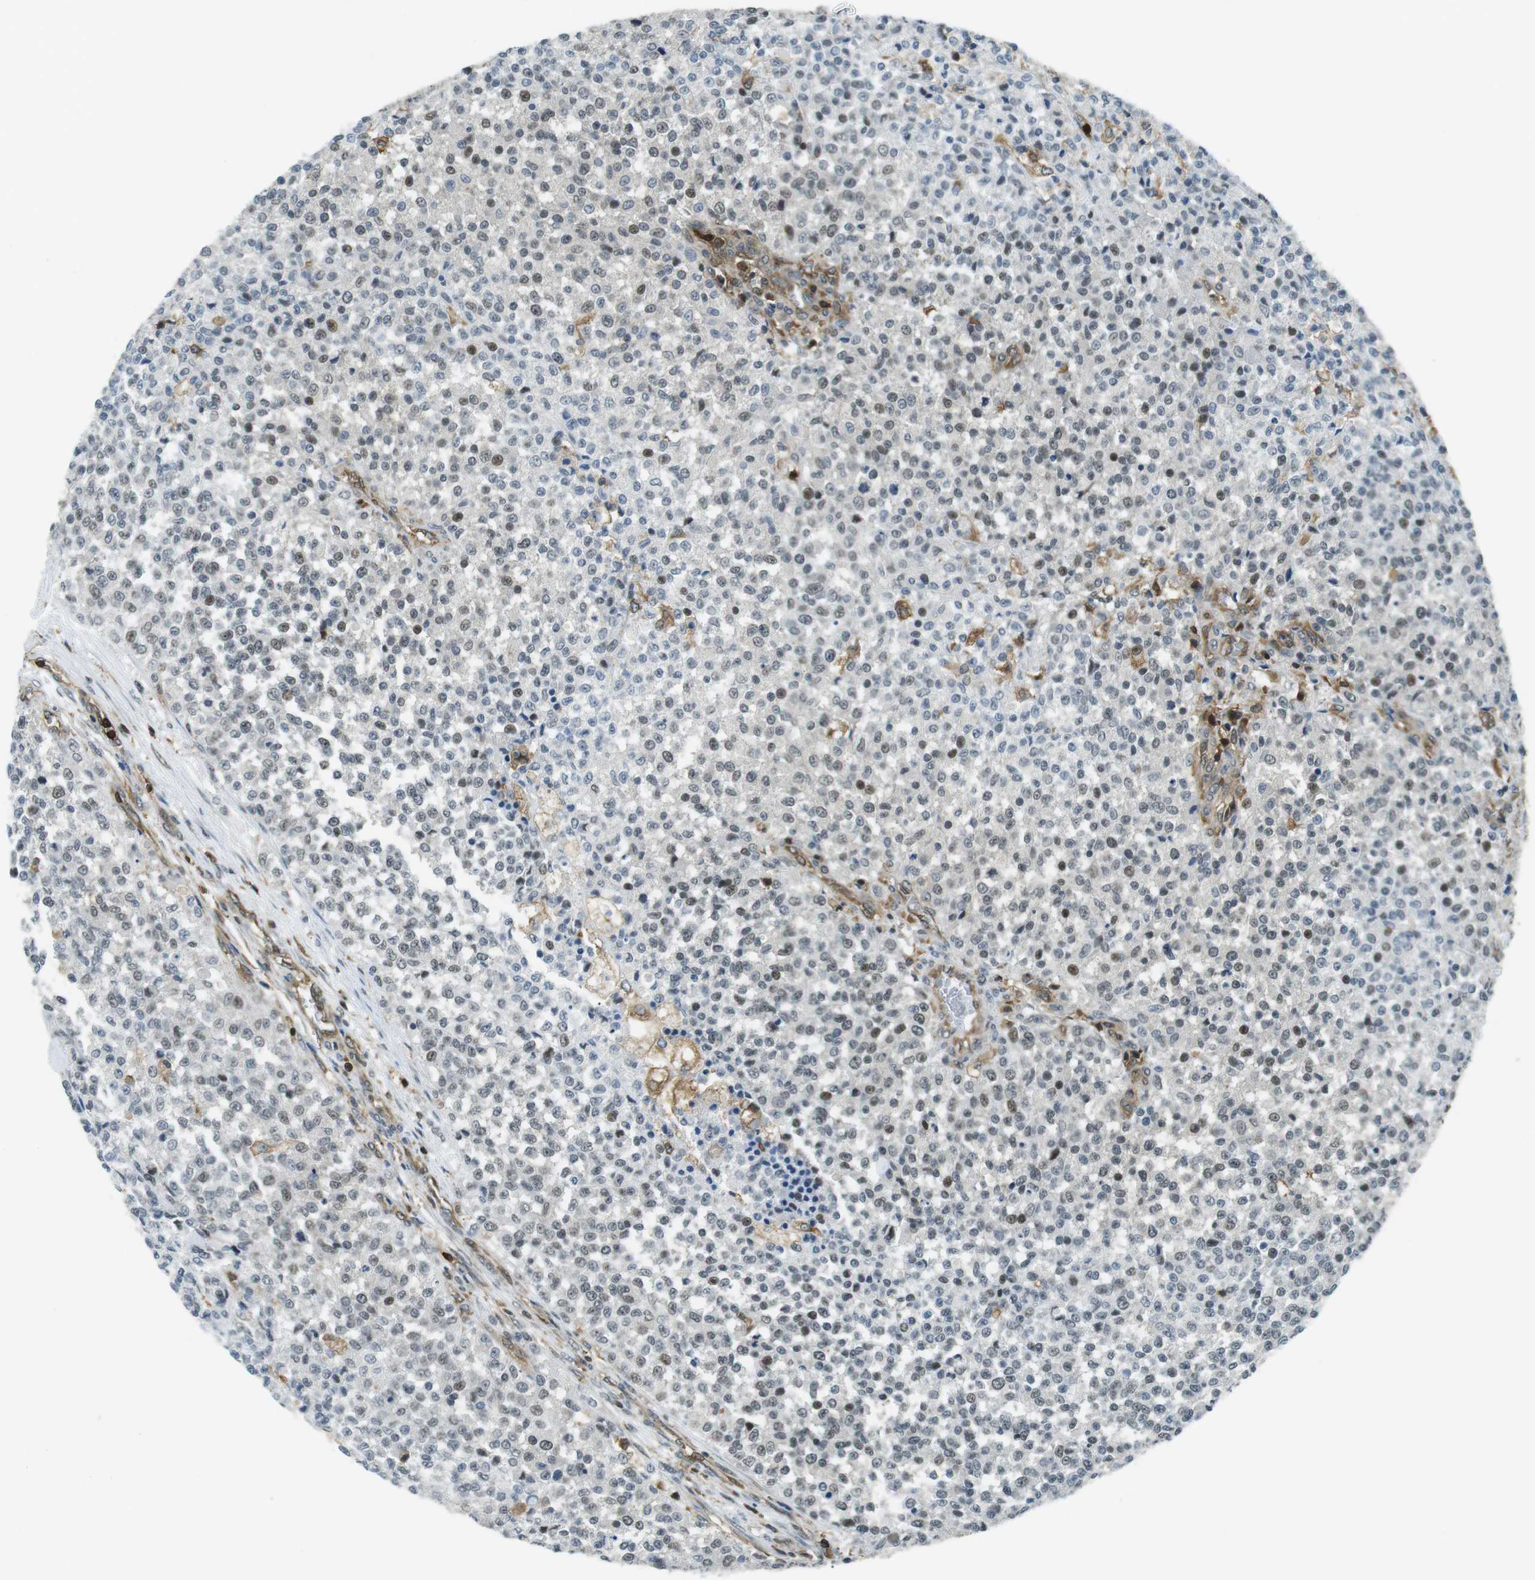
{"staining": {"intensity": "weak", "quantity": "25%-75%", "location": "nuclear"}, "tissue": "testis cancer", "cell_type": "Tumor cells", "image_type": "cancer", "snomed": [{"axis": "morphology", "description": "Seminoma, NOS"}, {"axis": "topography", "description": "Testis"}], "caption": "Immunohistochemistry micrograph of testis cancer (seminoma) stained for a protein (brown), which reveals low levels of weak nuclear staining in approximately 25%-75% of tumor cells.", "gene": "STK10", "patient": {"sex": "male", "age": 59}}